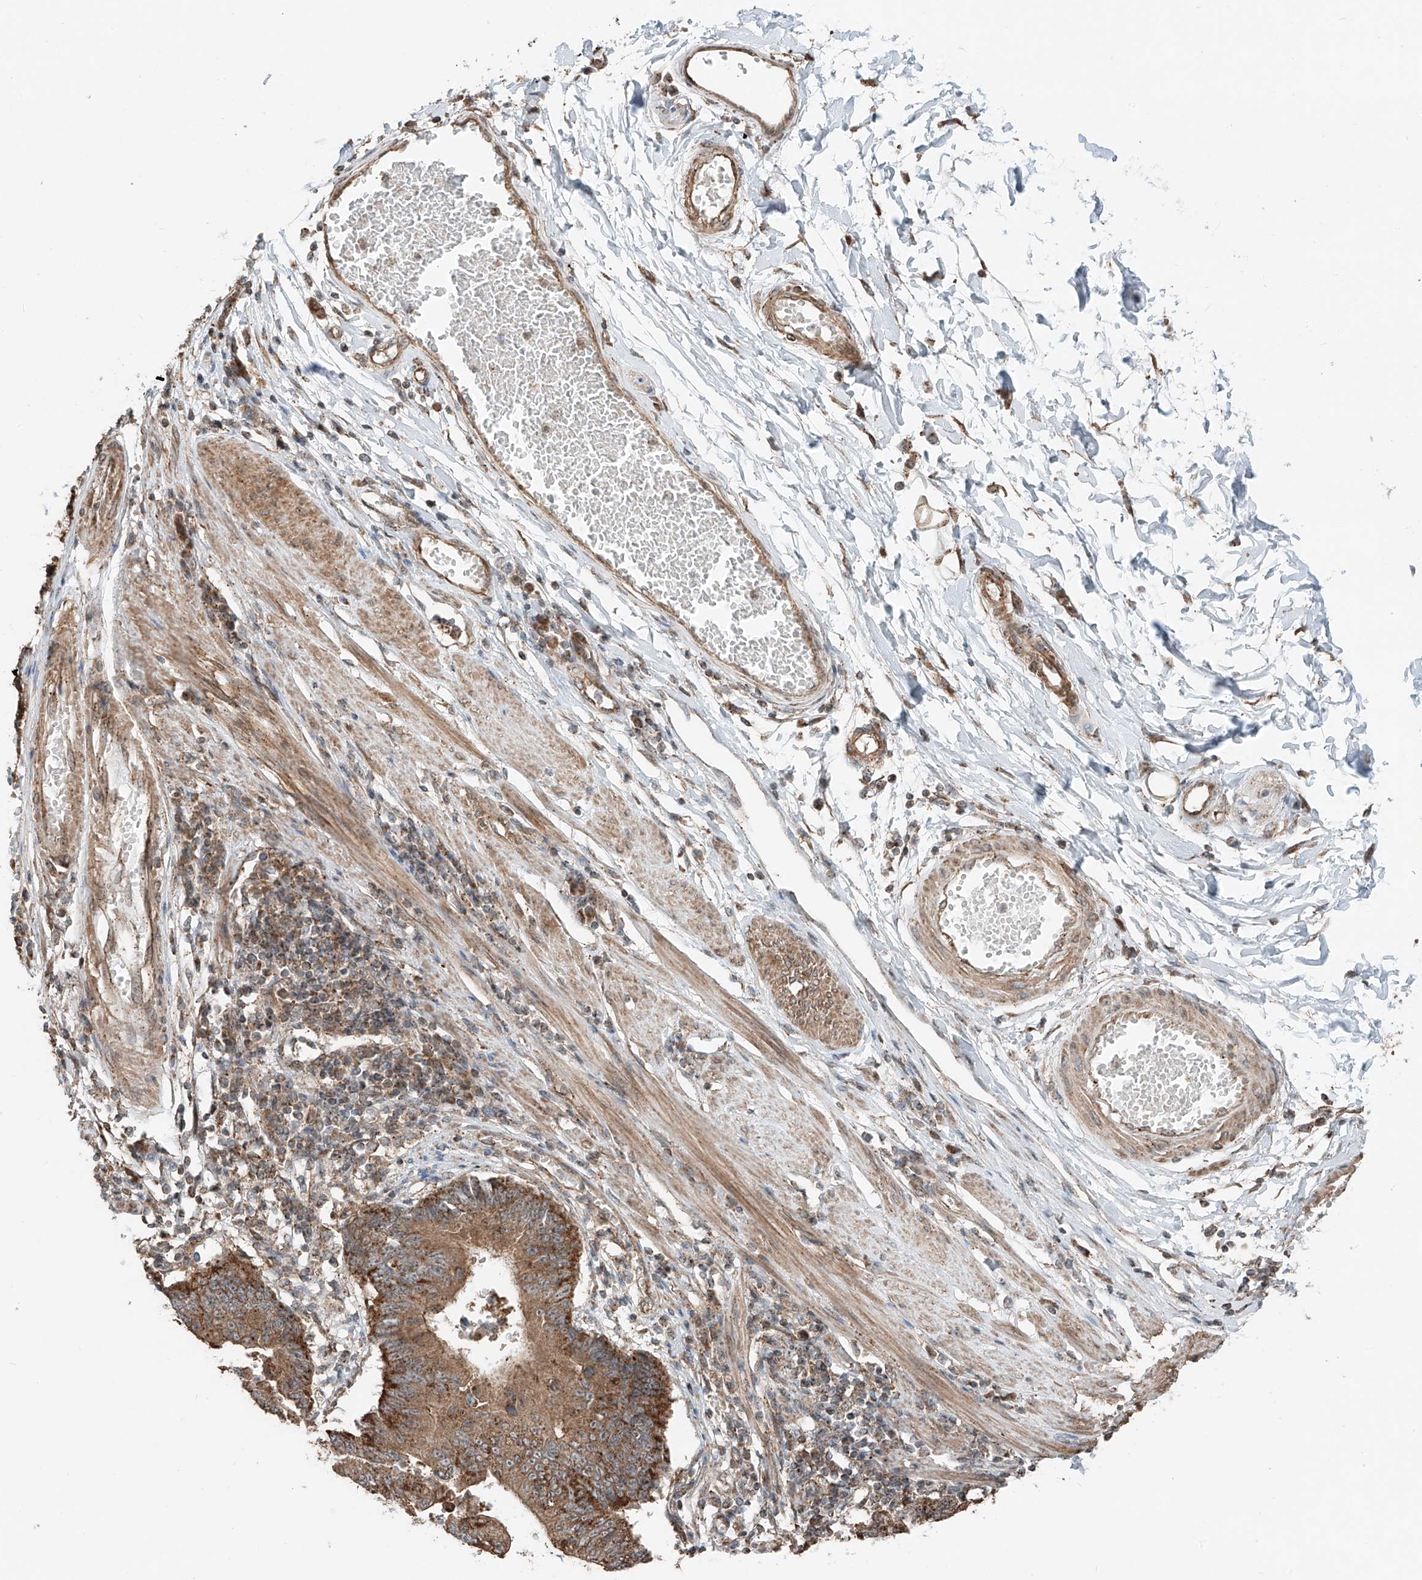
{"staining": {"intensity": "strong", "quantity": ">75%", "location": "cytoplasmic/membranous"}, "tissue": "stomach cancer", "cell_type": "Tumor cells", "image_type": "cancer", "snomed": [{"axis": "morphology", "description": "Adenocarcinoma, NOS"}, {"axis": "topography", "description": "Stomach"}], "caption": "Stomach adenocarcinoma stained for a protein (brown) displays strong cytoplasmic/membranous positive expression in approximately >75% of tumor cells.", "gene": "CEP162", "patient": {"sex": "male", "age": 59}}